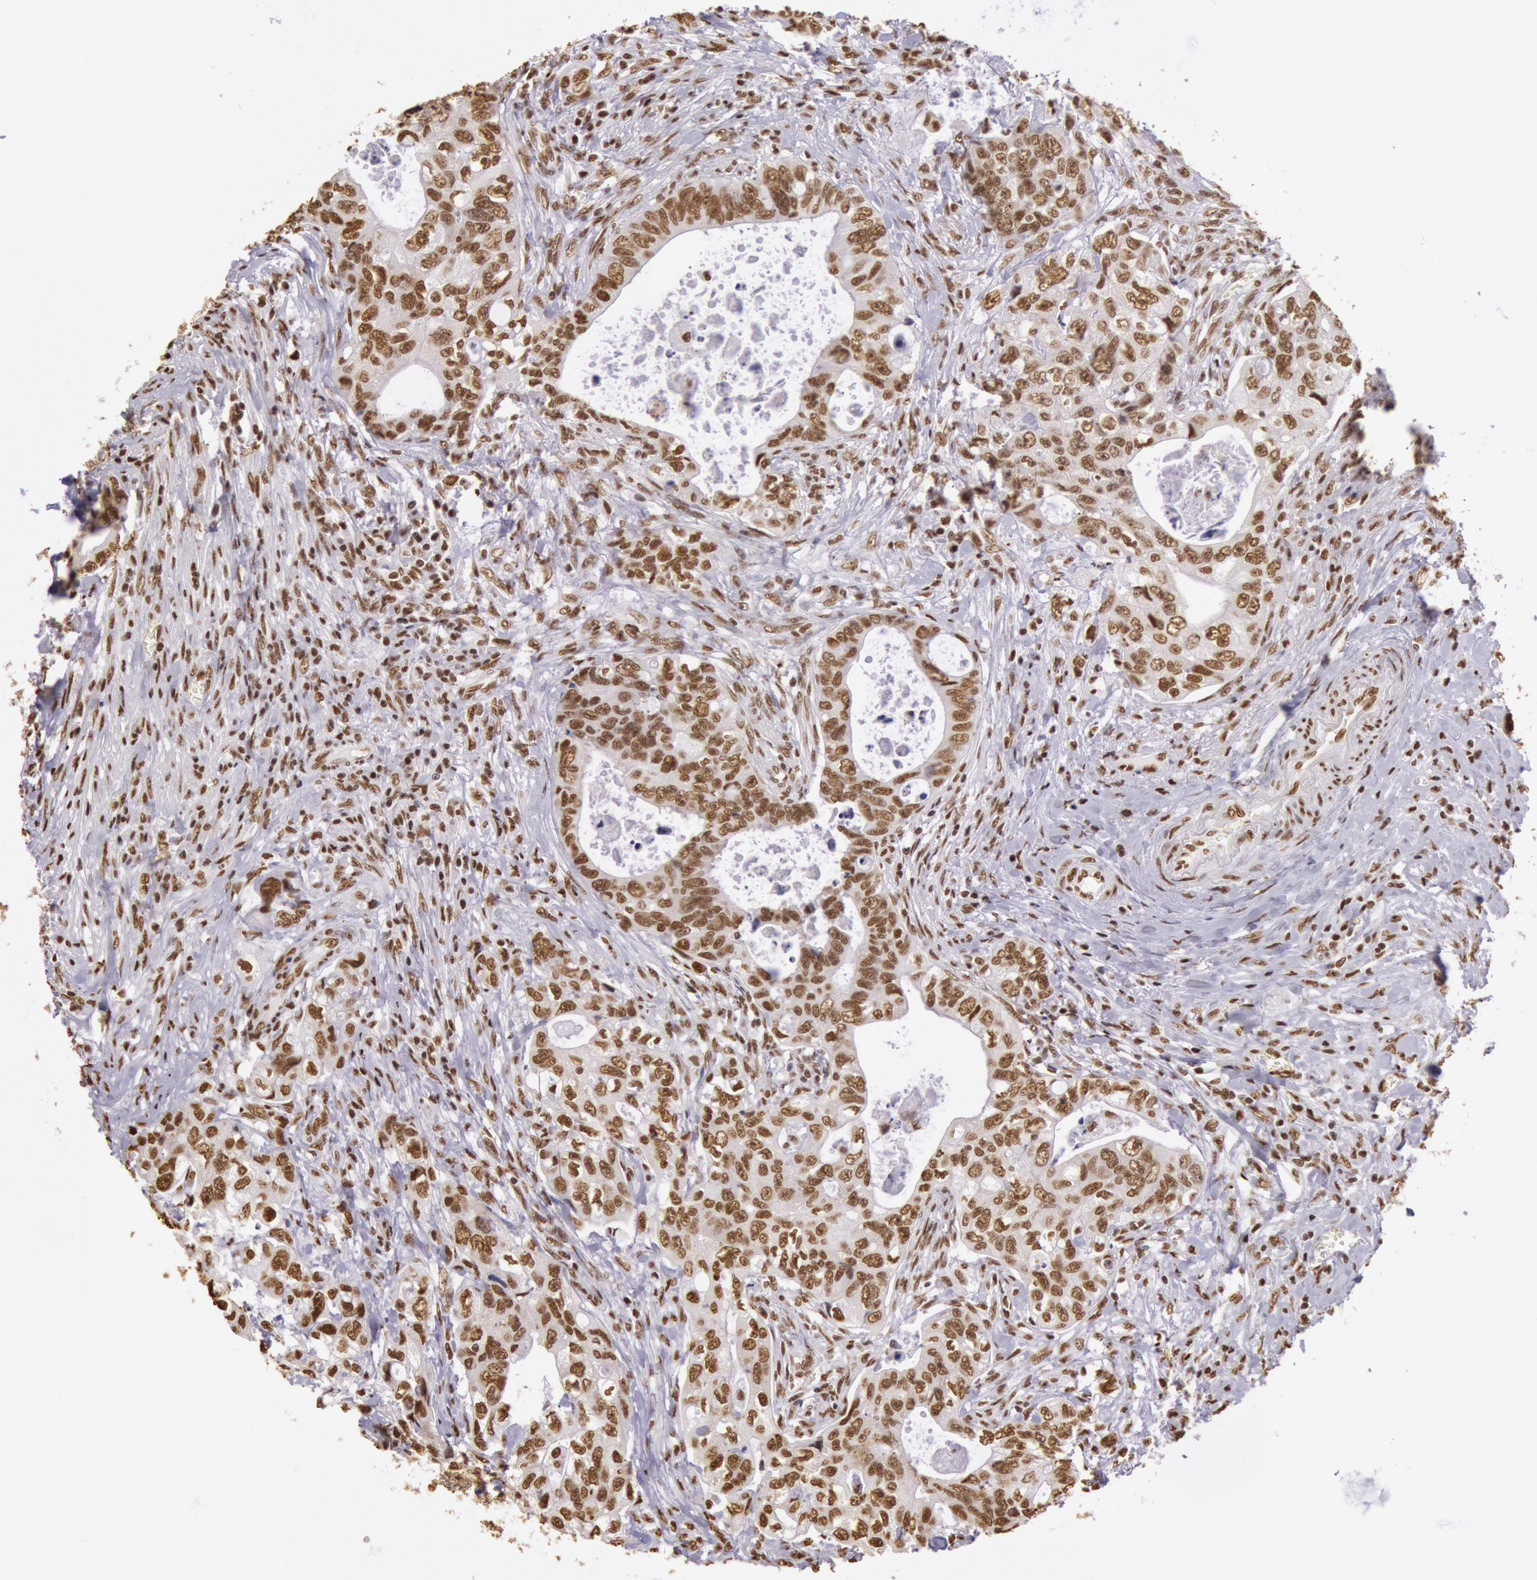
{"staining": {"intensity": "moderate", "quantity": ">75%", "location": "nuclear"}, "tissue": "colorectal cancer", "cell_type": "Tumor cells", "image_type": "cancer", "snomed": [{"axis": "morphology", "description": "Adenocarcinoma, NOS"}, {"axis": "topography", "description": "Rectum"}], "caption": "A brown stain labels moderate nuclear positivity of a protein in human colorectal cancer (adenocarcinoma) tumor cells.", "gene": "HNRNPH2", "patient": {"sex": "female", "age": 57}}